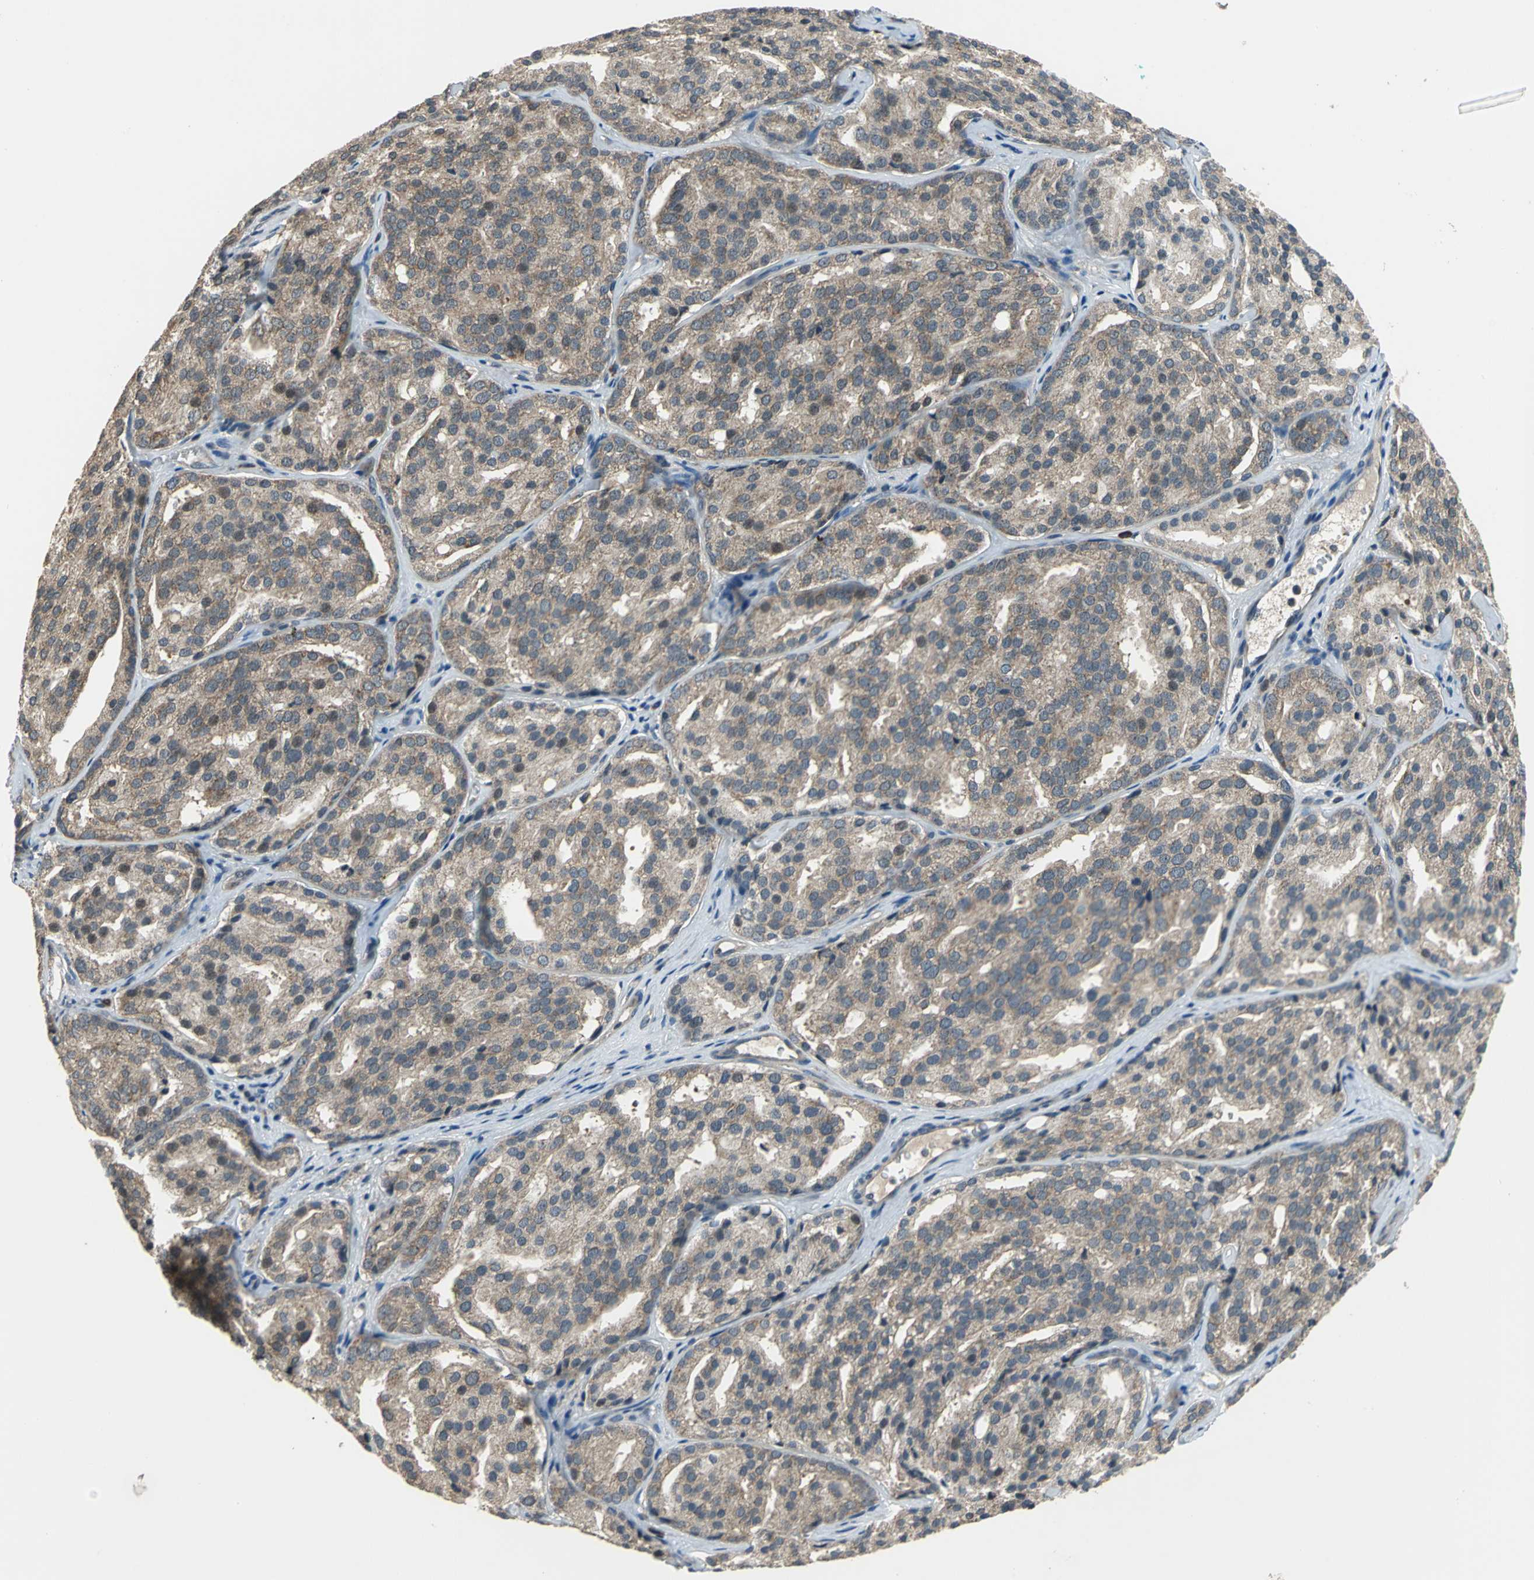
{"staining": {"intensity": "weak", "quantity": ">75%", "location": "cytoplasmic/membranous"}, "tissue": "prostate cancer", "cell_type": "Tumor cells", "image_type": "cancer", "snomed": [{"axis": "morphology", "description": "Adenocarcinoma, High grade"}, {"axis": "topography", "description": "Prostate"}], "caption": "The immunohistochemical stain shows weak cytoplasmic/membranous staining in tumor cells of adenocarcinoma (high-grade) (prostate) tissue. (DAB (3,3'-diaminobenzidine) IHC, brown staining for protein, blue staining for nuclei).", "gene": "TRAK1", "patient": {"sex": "male", "age": 64}}